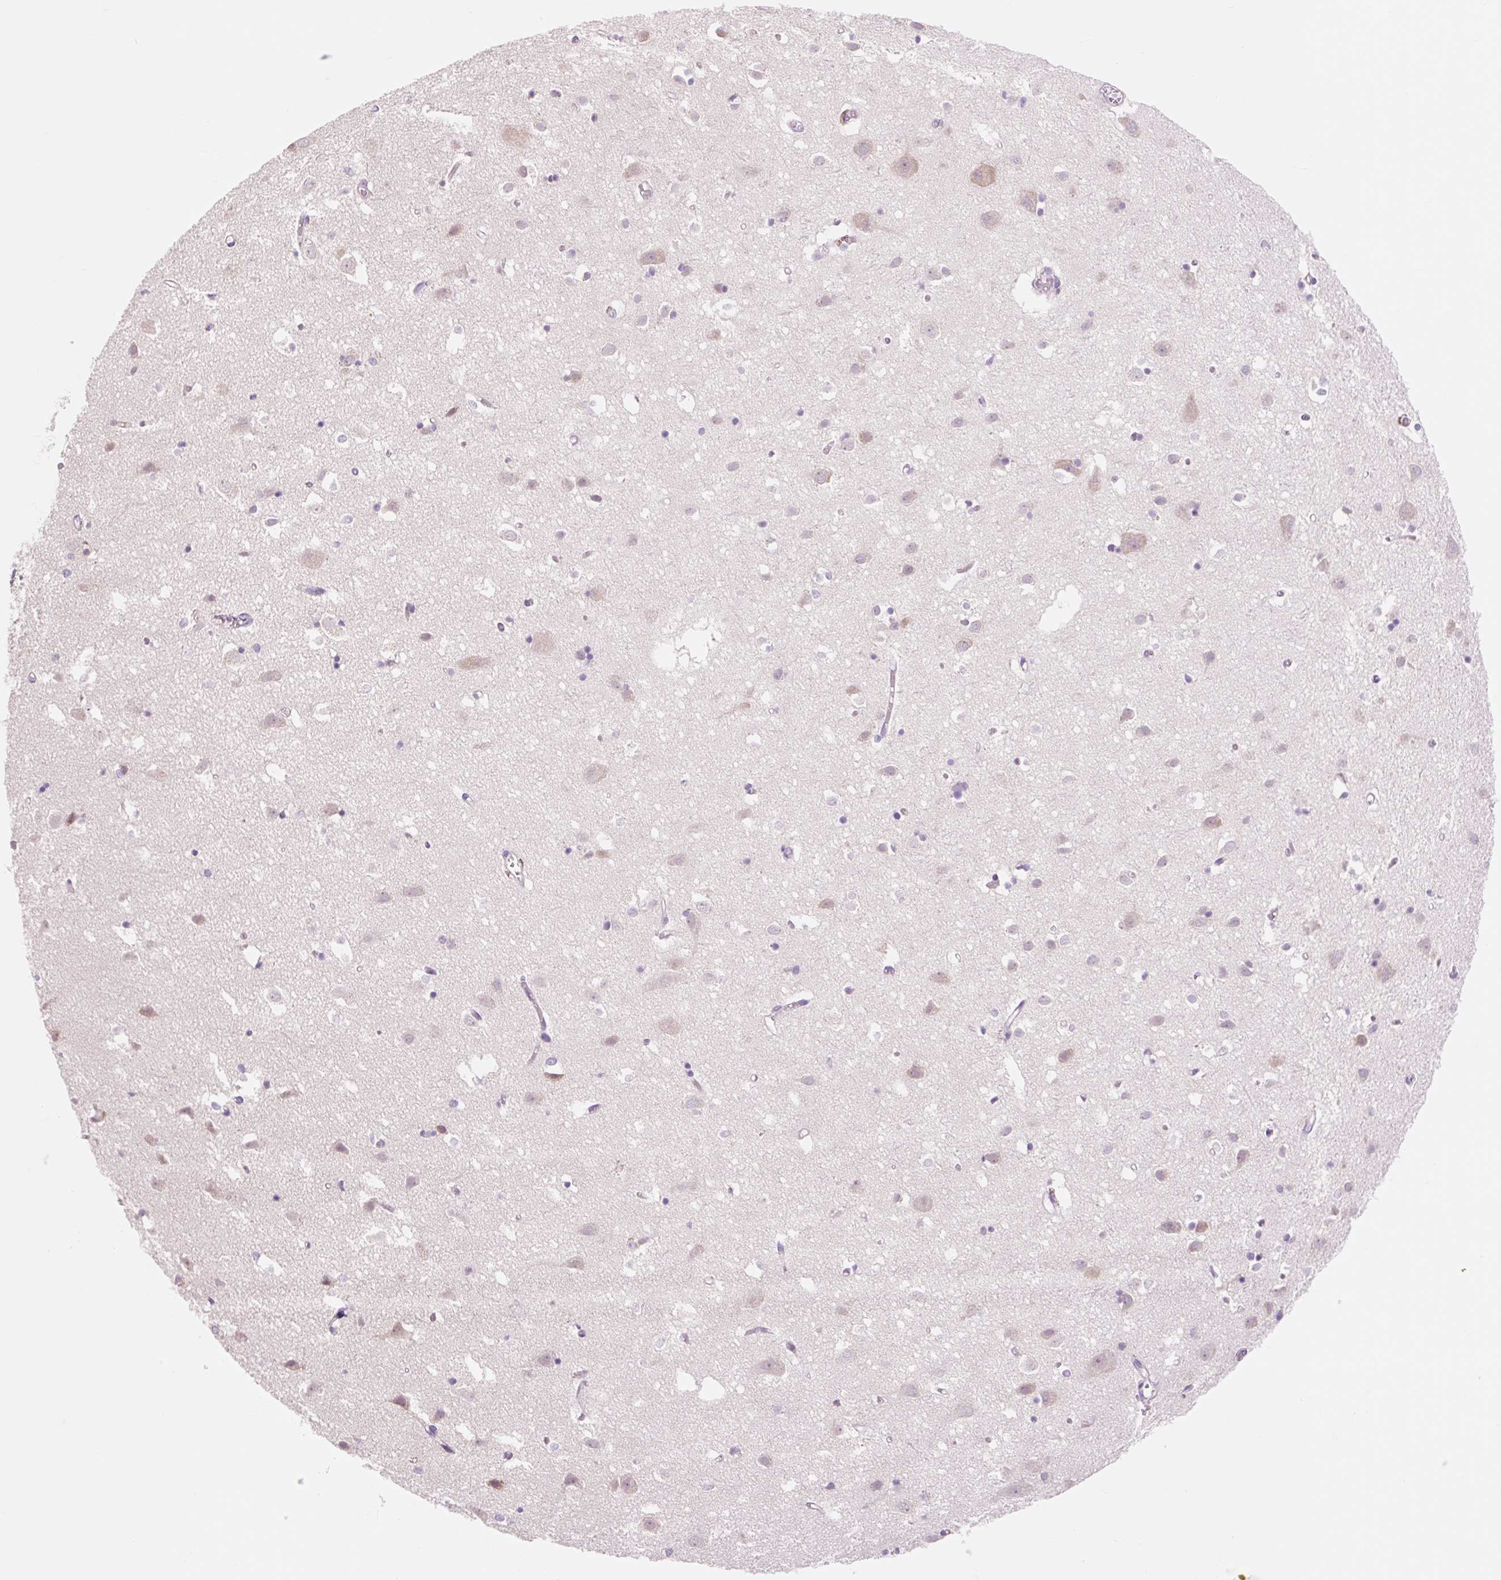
{"staining": {"intensity": "negative", "quantity": "none", "location": "none"}, "tissue": "cerebral cortex", "cell_type": "Endothelial cells", "image_type": "normal", "snomed": [{"axis": "morphology", "description": "Normal tissue, NOS"}, {"axis": "topography", "description": "Cerebral cortex"}], "caption": "An IHC image of benign cerebral cortex is shown. There is no staining in endothelial cells of cerebral cortex.", "gene": "CELF6", "patient": {"sex": "male", "age": 70}}